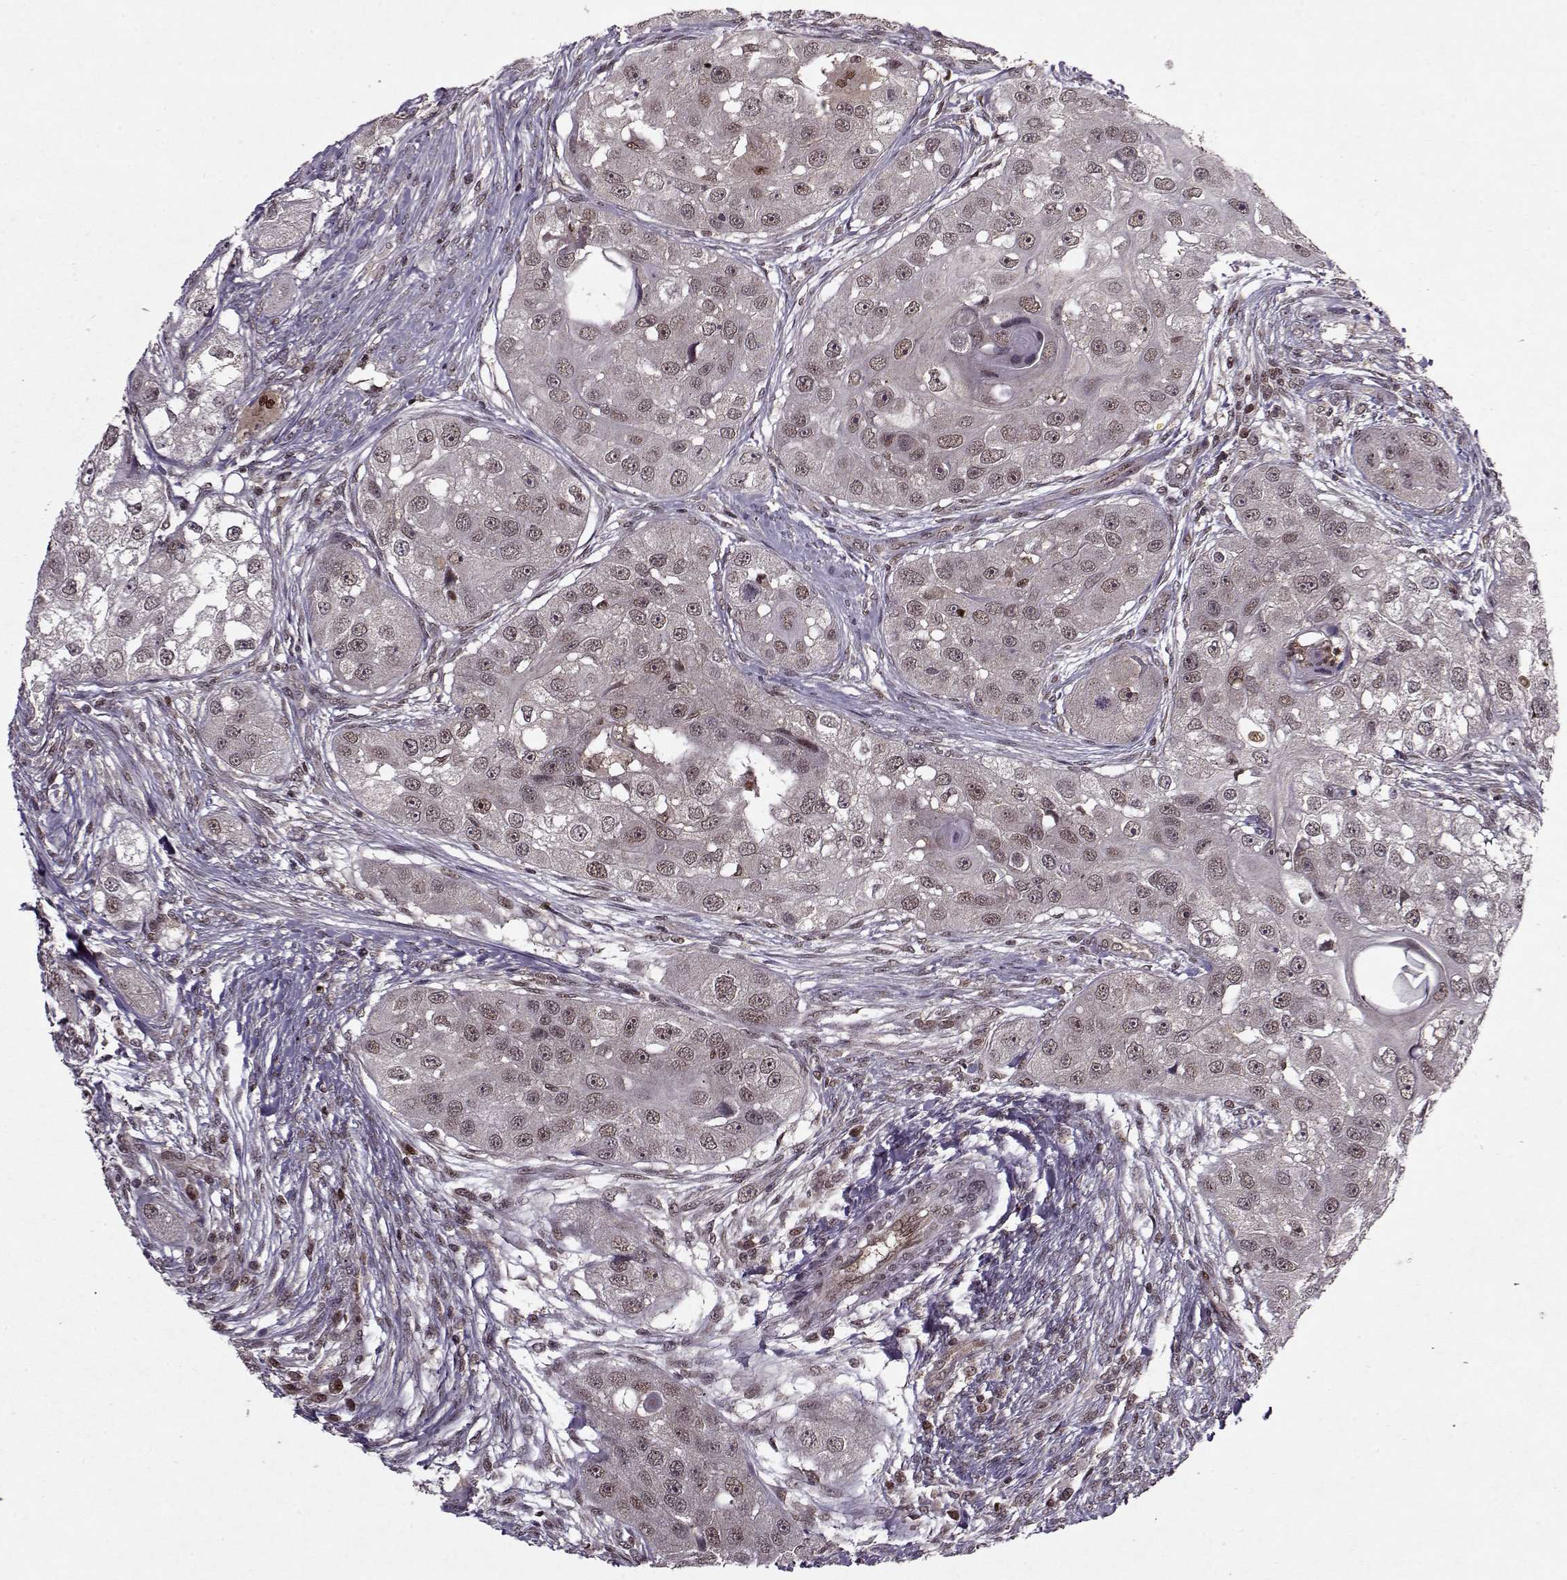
{"staining": {"intensity": "weak", "quantity": "<25%", "location": "nuclear"}, "tissue": "head and neck cancer", "cell_type": "Tumor cells", "image_type": "cancer", "snomed": [{"axis": "morphology", "description": "Squamous cell carcinoma, NOS"}, {"axis": "topography", "description": "Head-Neck"}], "caption": "The photomicrograph exhibits no significant expression in tumor cells of head and neck squamous cell carcinoma. (DAB IHC with hematoxylin counter stain).", "gene": "PSMA7", "patient": {"sex": "male", "age": 51}}